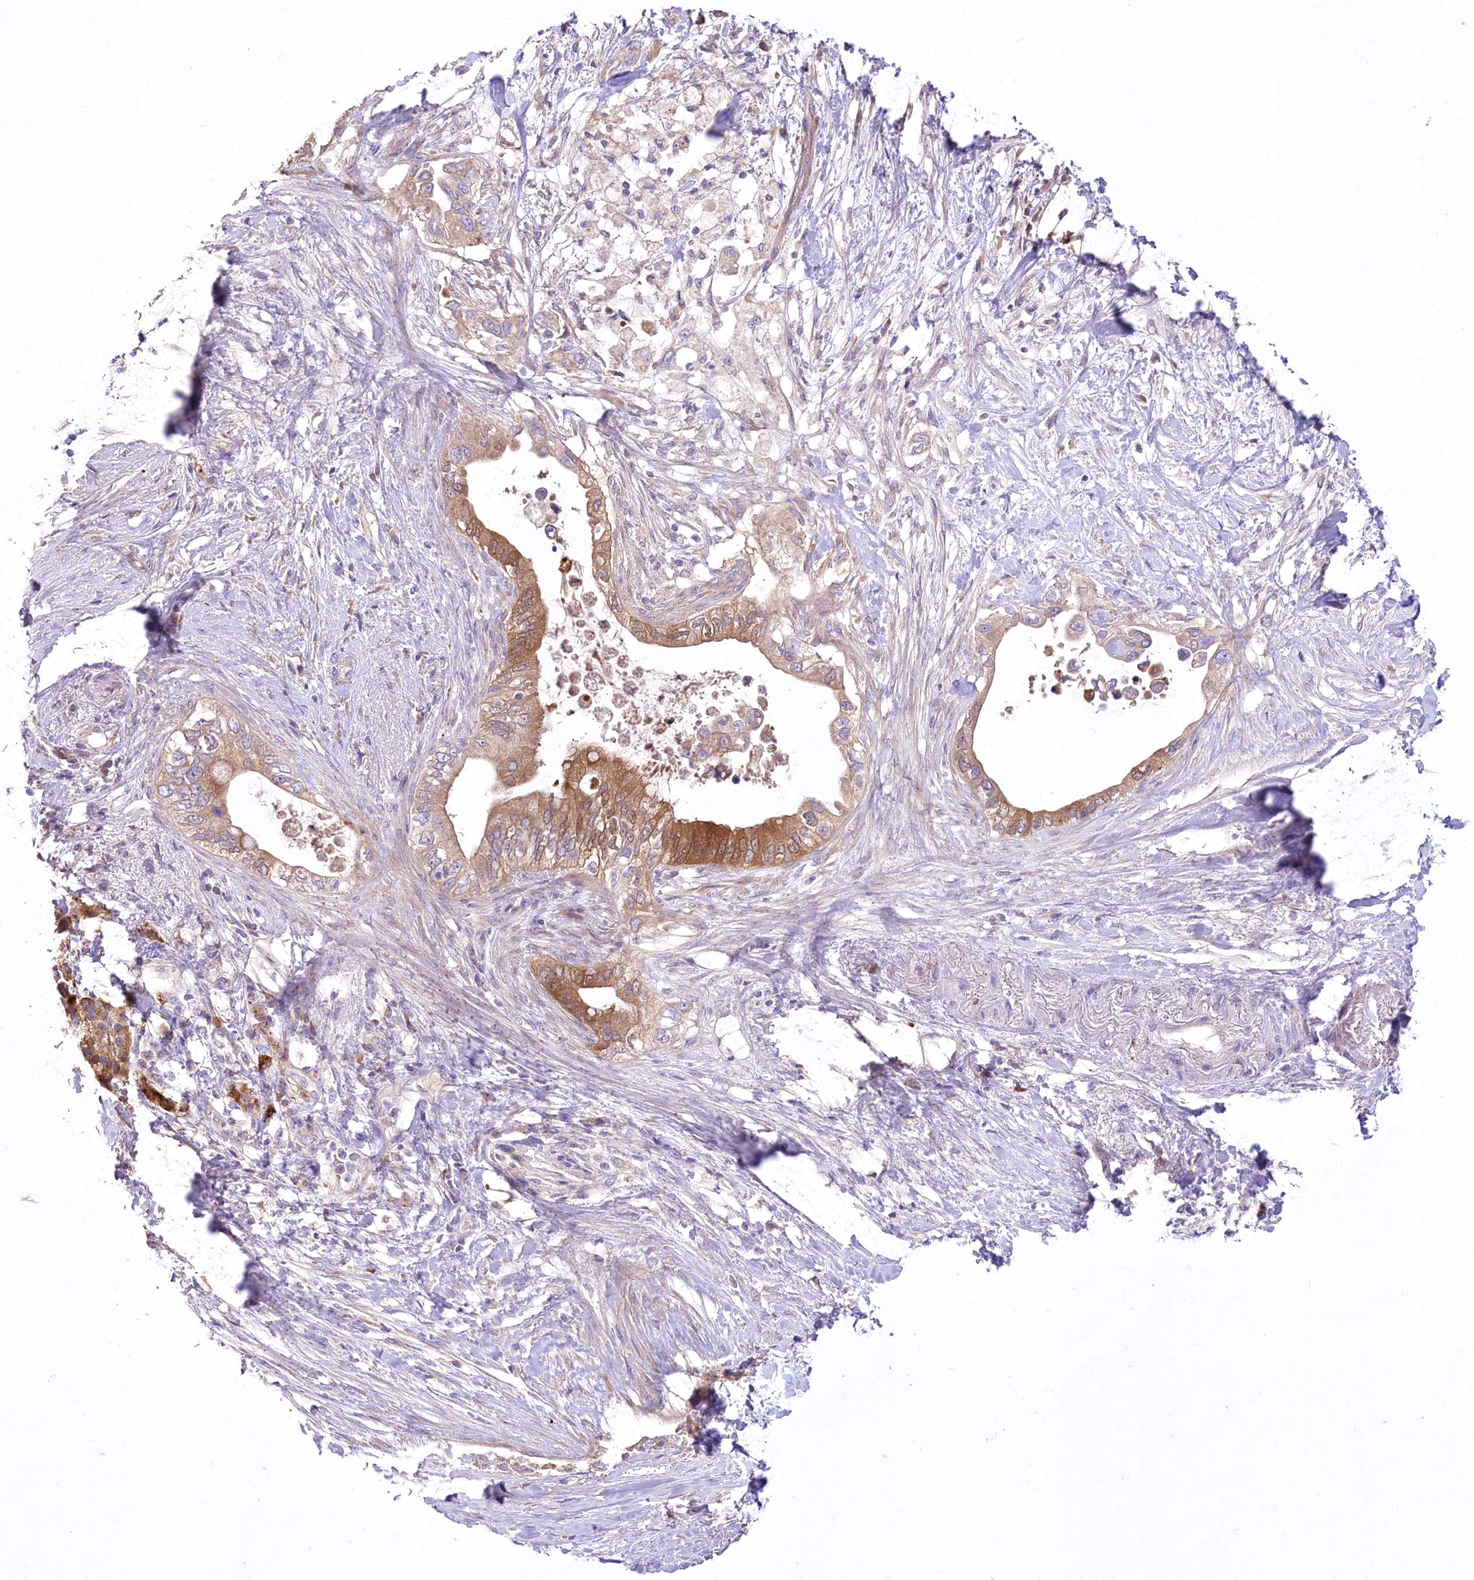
{"staining": {"intensity": "moderate", "quantity": ">75%", "location": "cytoplasmic/membranous"}, "tissue": "pancreatic cancer", "cell_type": "Tumor cells", "image_type": "cancer", "snomed": [{"axis": "morphology", "description": "Adenocarcinoma, NOS"}, {"axis": "topography", "description": "Pancreas"}], "caption": "Moderate cytoplasmic/membranous positivity for a protein is seen in approximately >75% of tumor cells of pancreatic adenocarcinoma using IHC.", "gene": "PBLD", "patient": {"sex": "female", "age": 56}}